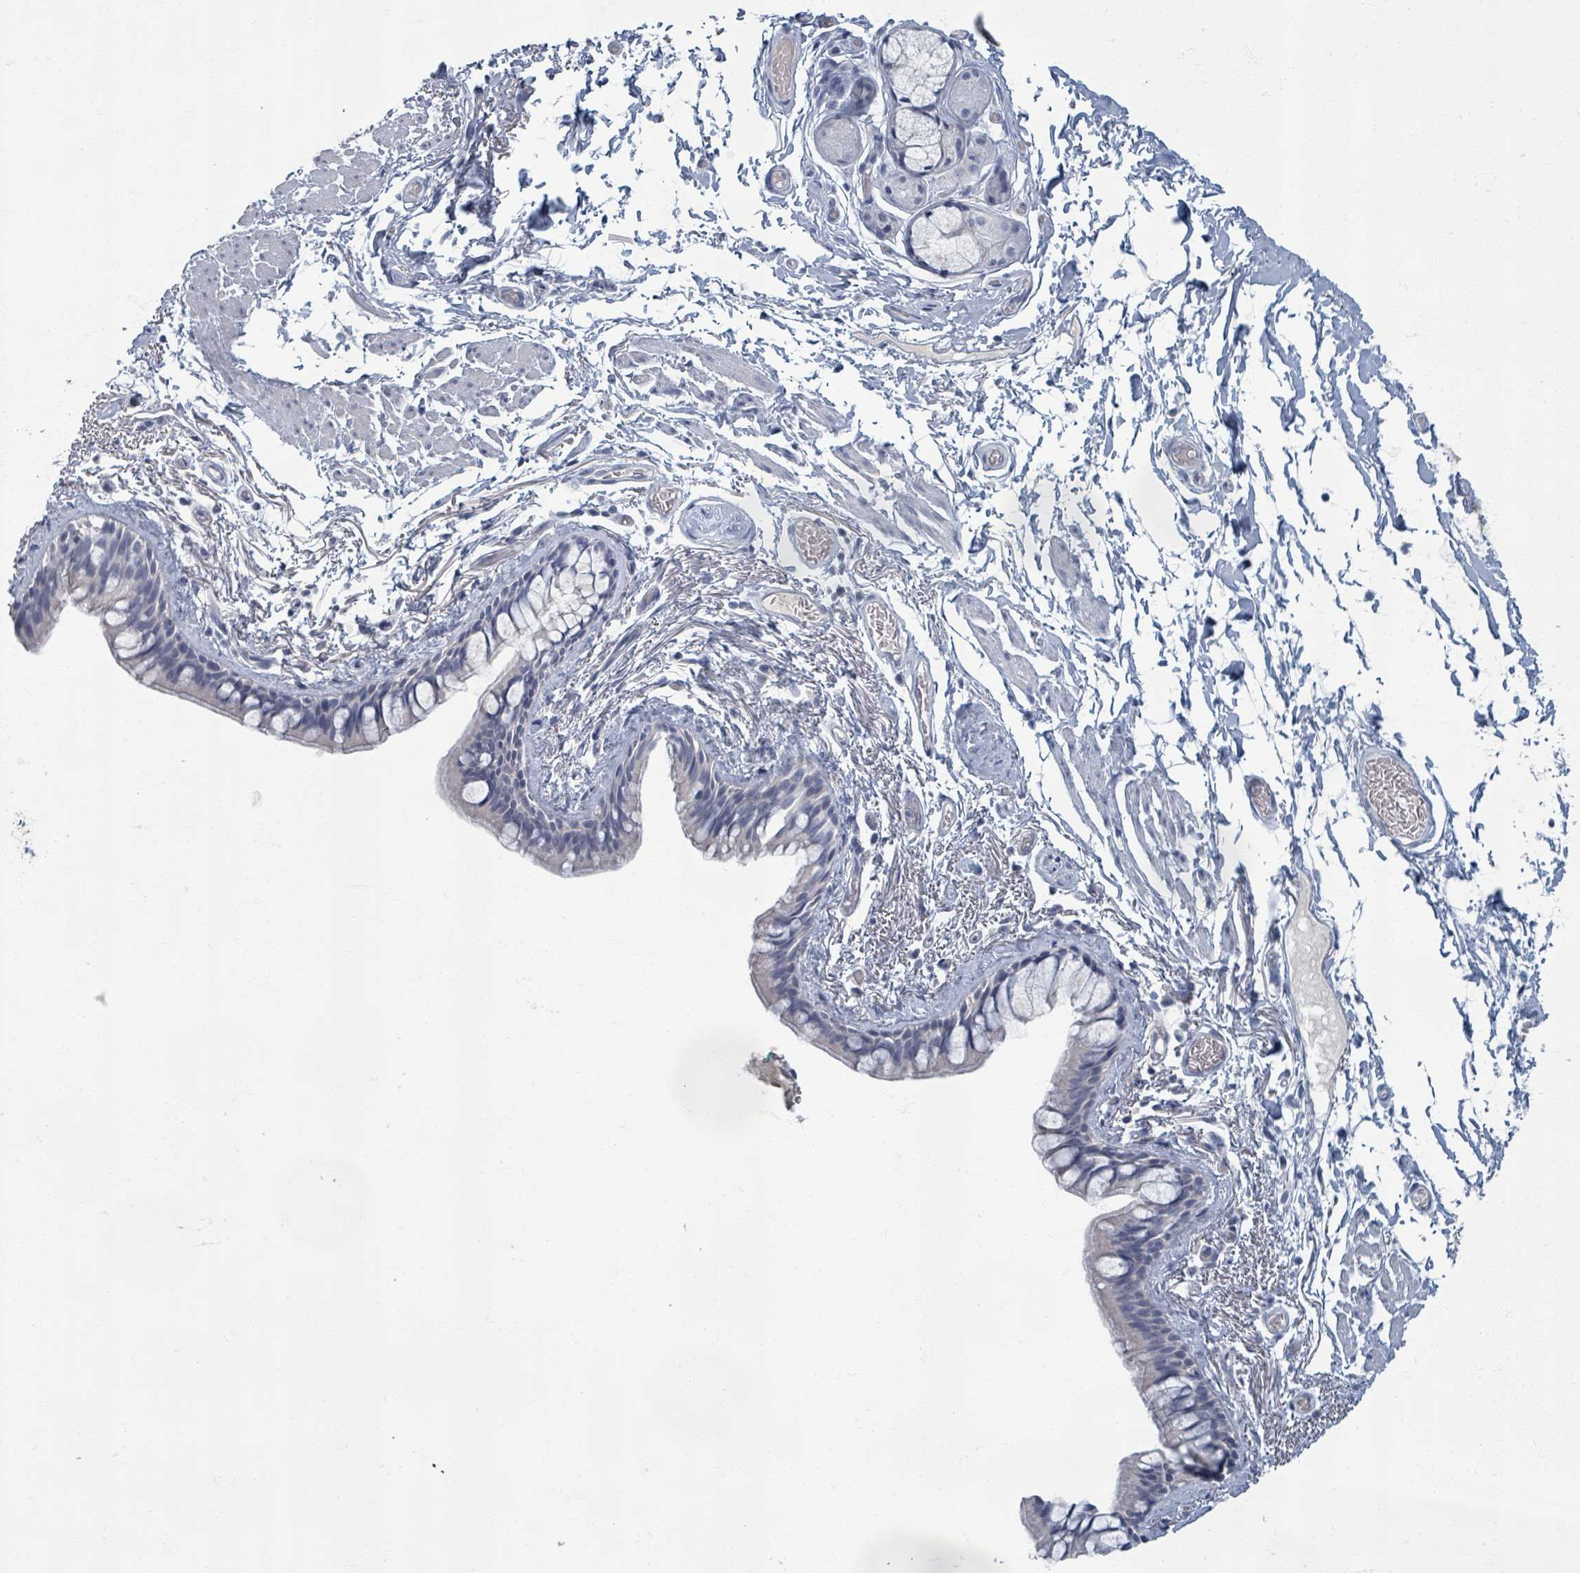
{"staining": {"intensity": "negative", "quantity": "none", "location": "none"}, "tissue": "bronchus", "cell_type": "Respiratory epithelial cells", "image_type": "normal", "snomed": [{"axis": "morphology", "description": "Normal tissue, NOS"}, {"axis": "topography", "description": "Cartilage tissue"}], "caption": "Immunohistochemical staining of normal bronchus shows no significant expression in respiratory epithelial cells. (Immunohistochemistry, brightfield microscopy, high magnification).", "gene": "WNT11", "patient": {"sex": "male", "age": 63}}